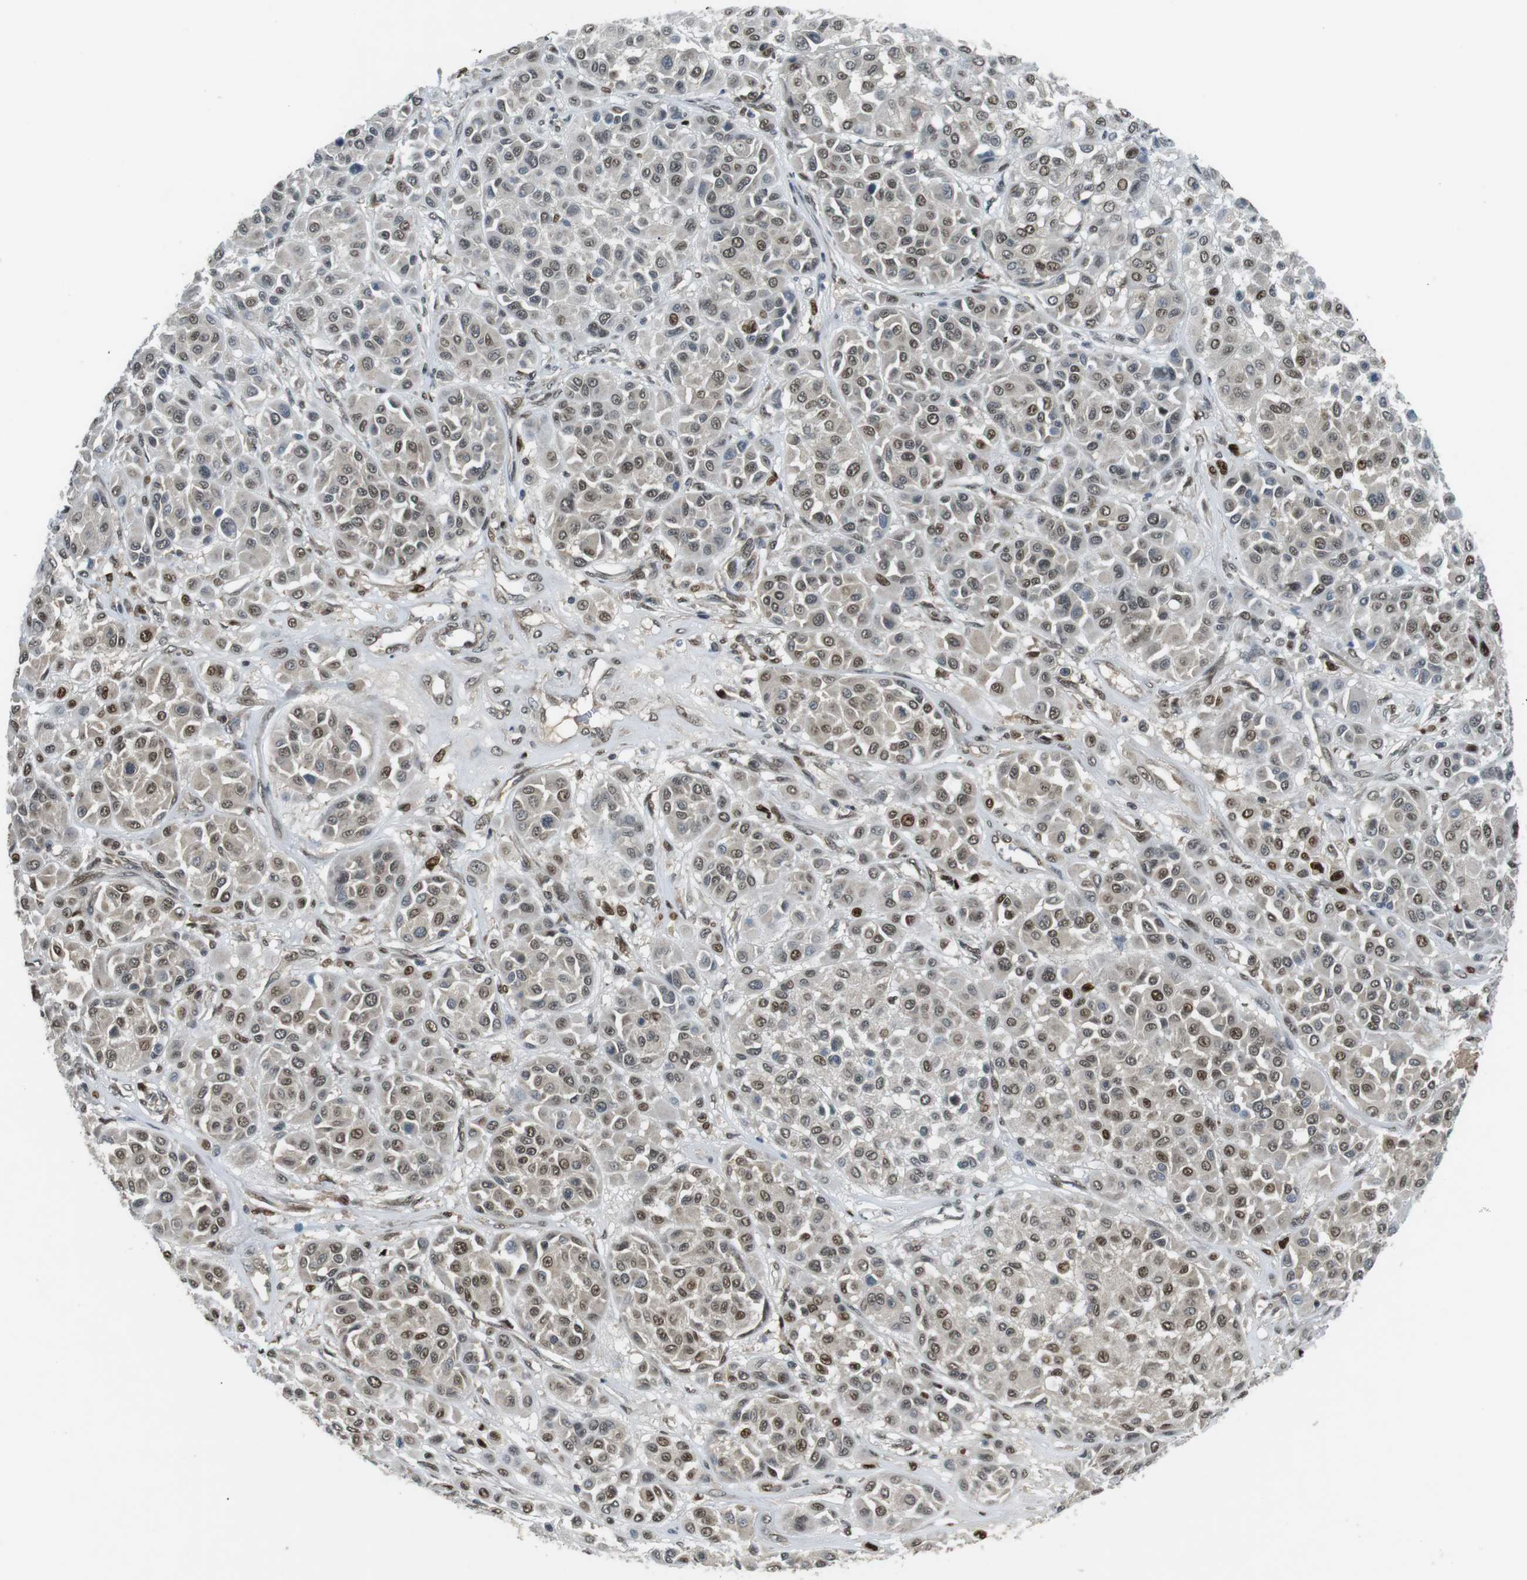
{"staining": {"intensity": "moderate", "quantity": ">75%", "location": "nuclear"}, "tissue": "melanoma", "cell_type": "Tumor cells", "image_type": "cancer", "snomed": [{"axis": "morphology", "description": "Malignant melanoma, Metastatic site"}, {"axis": "topography", "description": "Soft tissue"}], "caption": "This micrograph demonstrates malignant melanoma (metastatic site) stained with immunohistochemistry (IHC) to label a protein in brown. The nuclear of tumor cells show moderate positivity for the protein. Nuclei are counter-stained blue.", "gene": "ORAI3", "patient": {"sex": "male", "age": 41}}